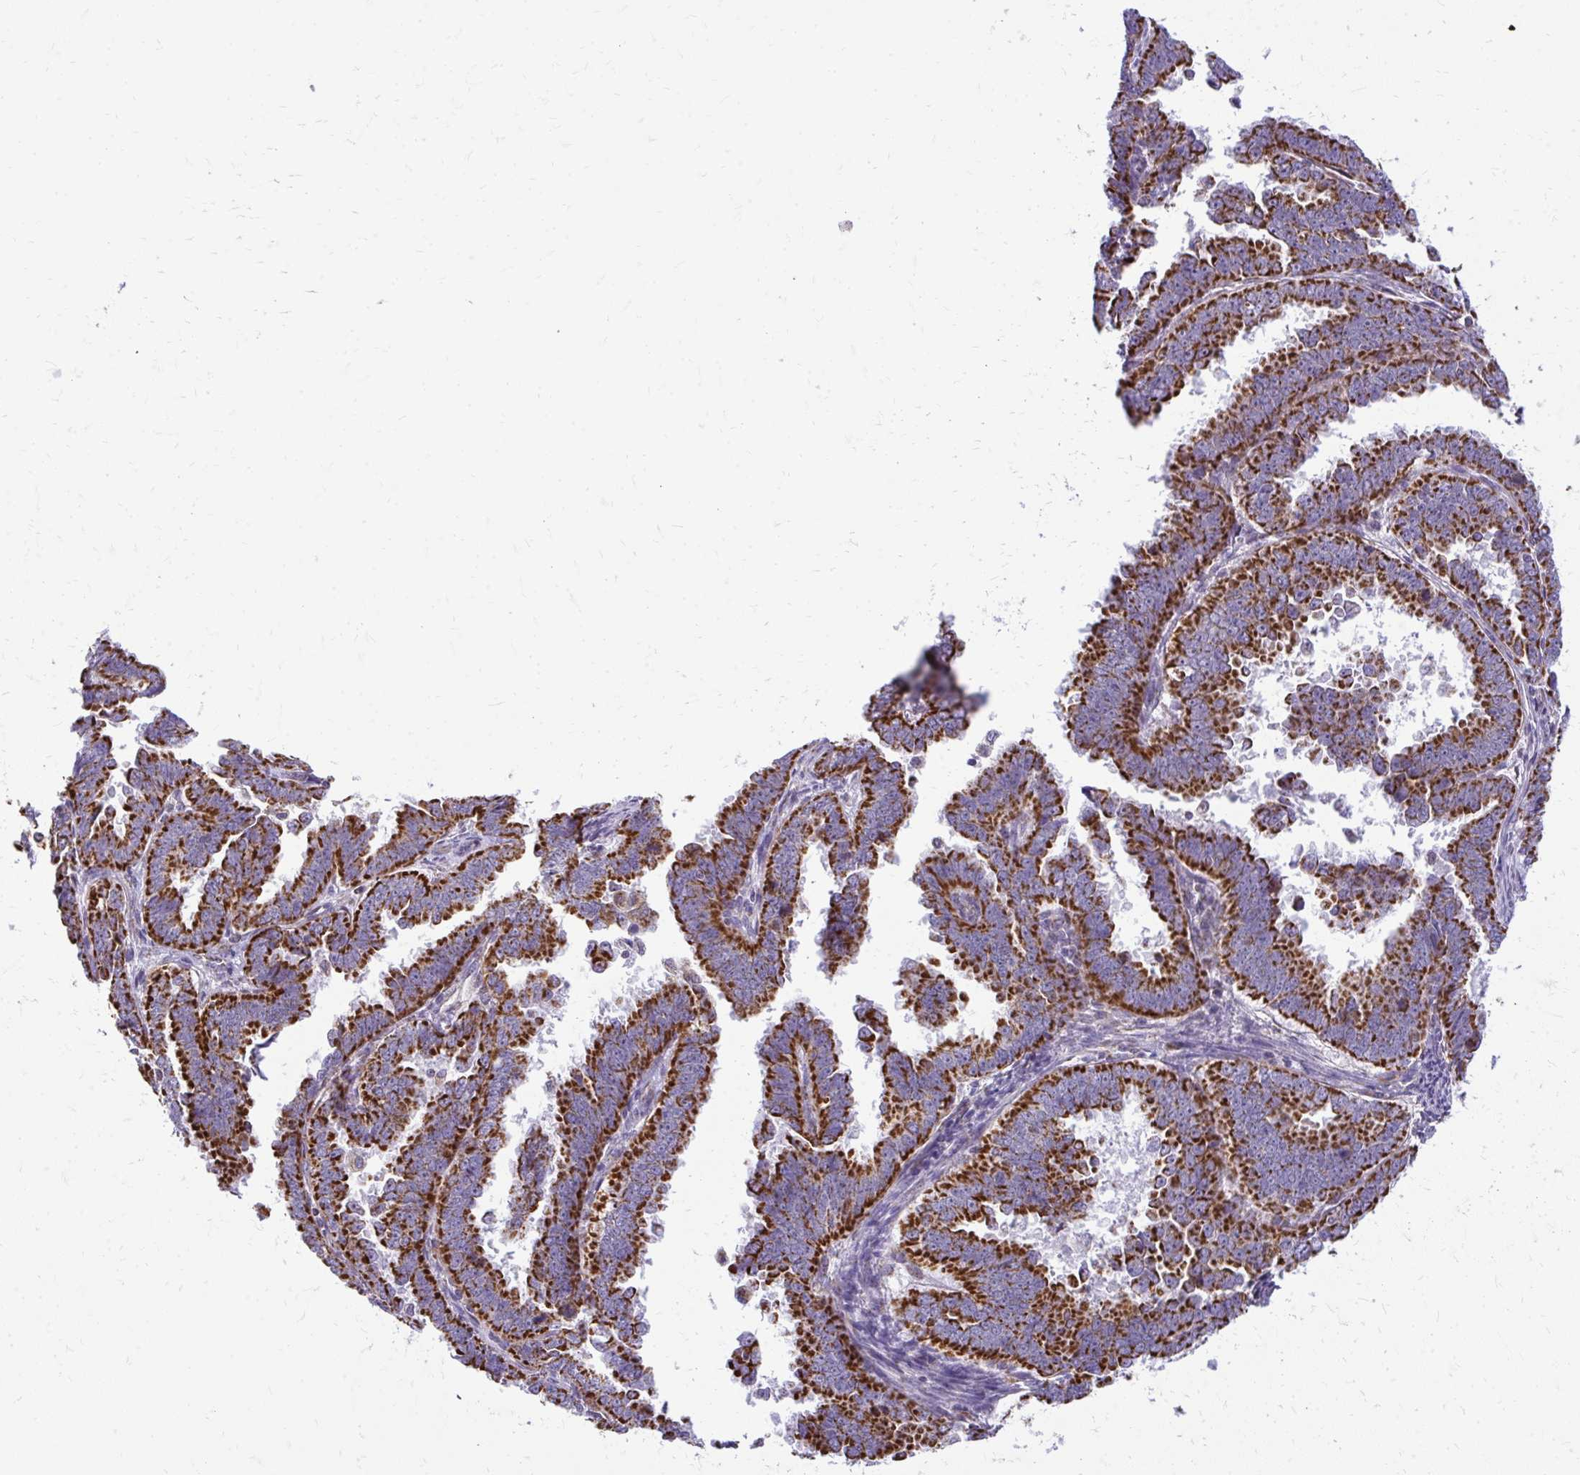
{"staining": {"intensity": "strong", "quantity": ">75%", "location": "cytoplasmic/membranous"}, "tissue": "endometrial cancer", "cell_type": "Tumor cells", "image_type": "cancer", "snomed": [{"axis": "morphology", "description": "Adenocarcinoma, NOS"}, {"axis": "topography", "description": "Endometrium"}], "caption": "A high amount of strong cytoplasmic/membranous positivity is seen in about >75% of tumor cells in endometrial cancer tissue.", "gene": "IFIT1", "patient": {"sex": "female", "age": 75}}